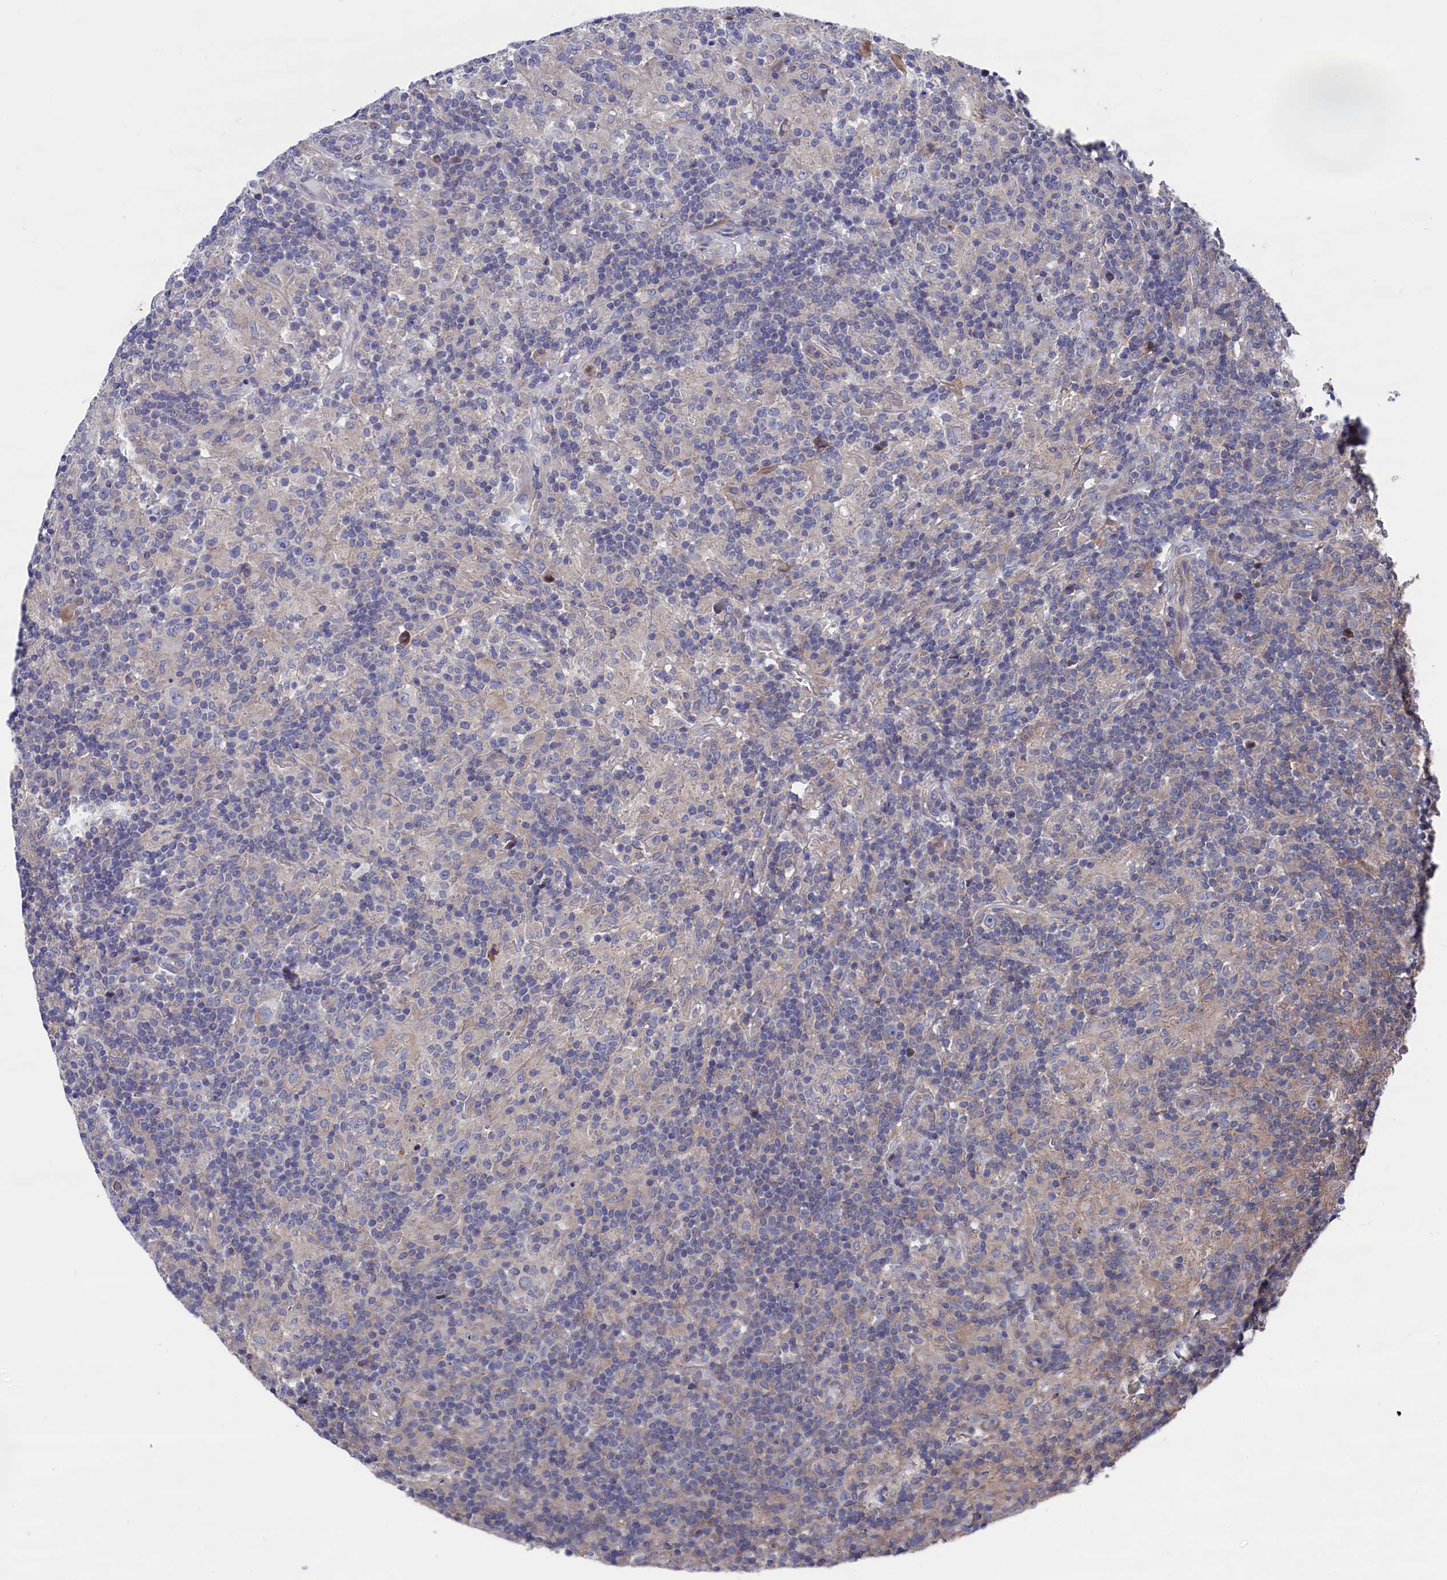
{"staining": {"intensity": "negative", "quantity": "none", "location": "none"}, "tissue": "lymphoma", "cell_type": "Tumor cells", "image_type": "cancer", "snomed": [{"axis": "morphology", "description": "Hodgkin's disease, NOS"}, {"axis": "topography", "description": "Lymph node"}], "caption": "Tumor cells are negative for protein expression in human Hodgkin's disease.", "gene": "SPATA13", "patient": {"sex": "male", "age": 70}}